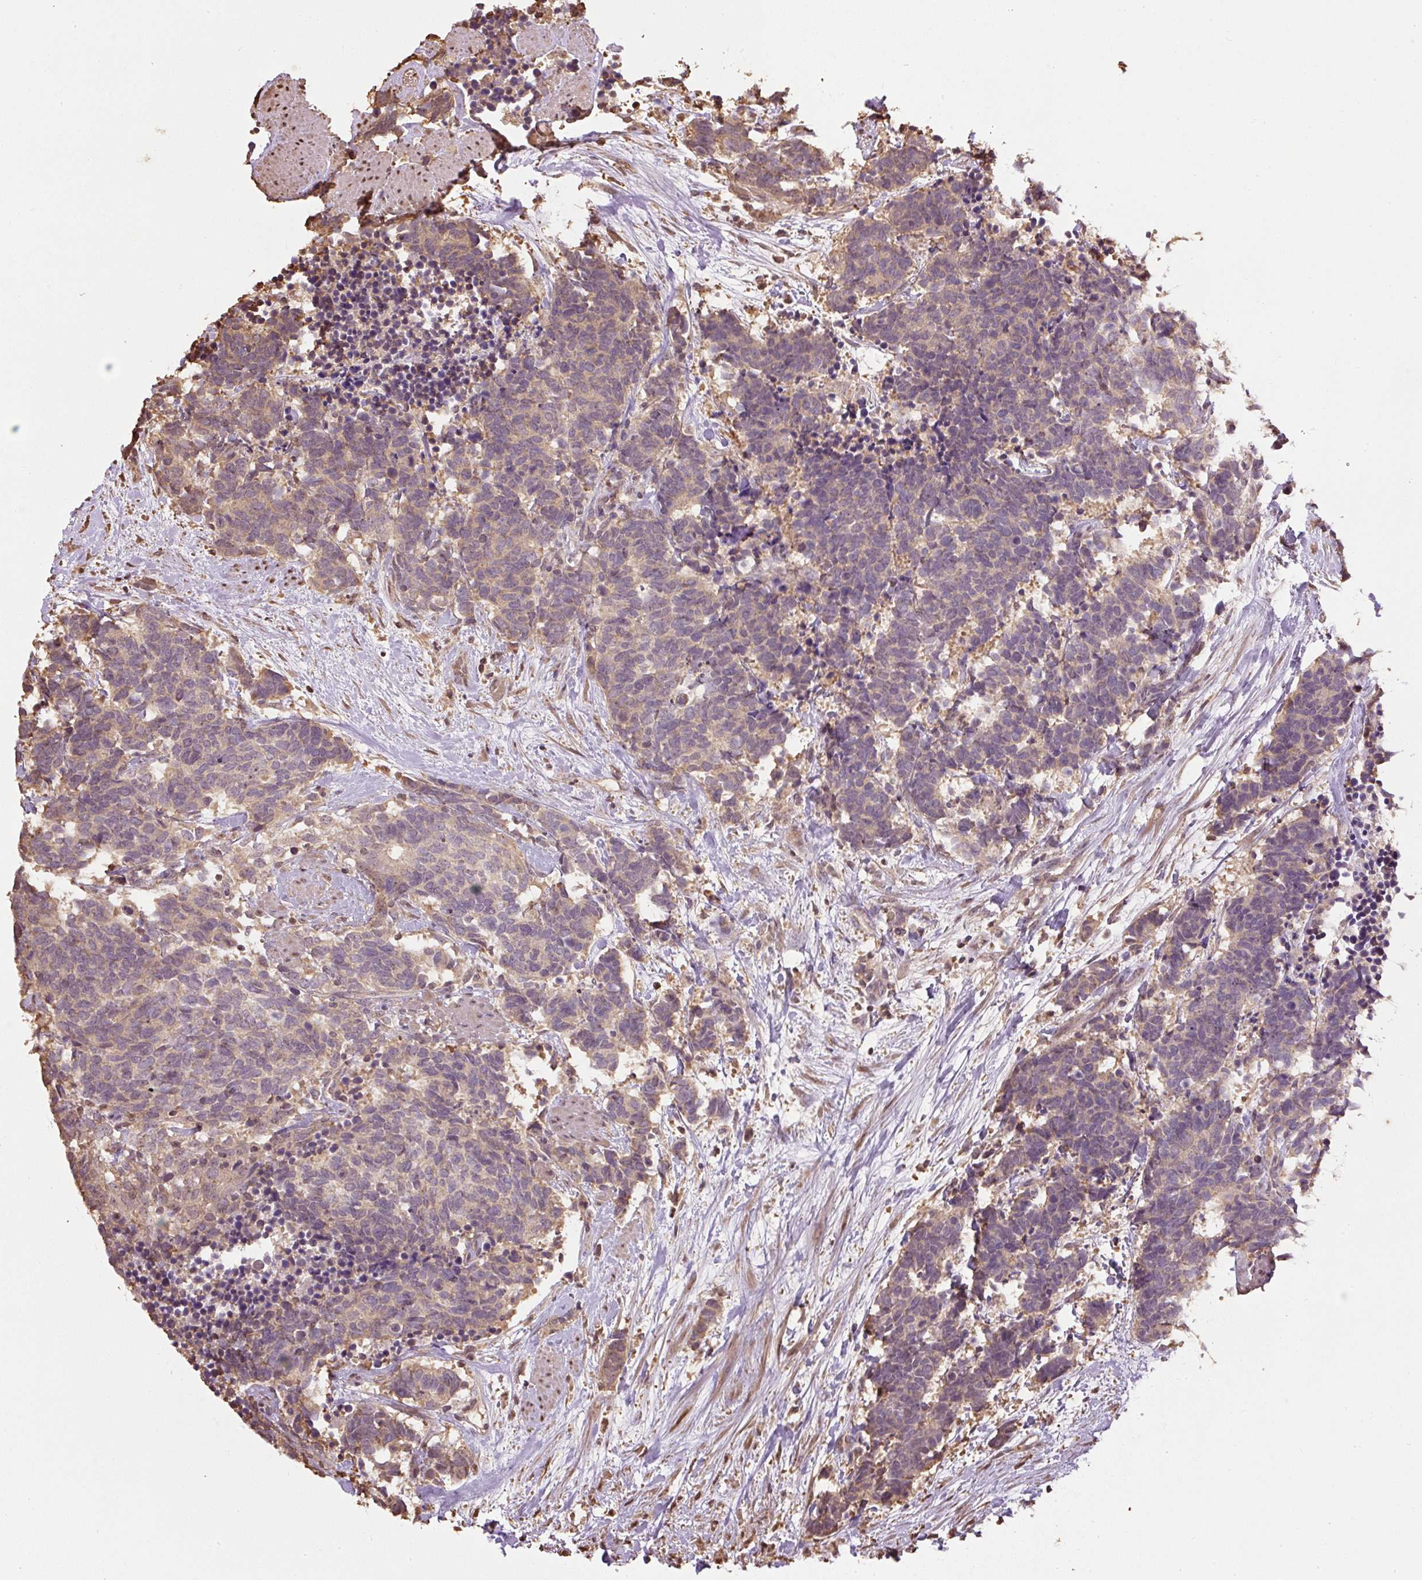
{"staining": {"intensity": "weak", "quantity": ">75%", "location": "cytoplasmic/membranous"}, "tissue": "carcinoid", "cell_type": "Tumor cells", "image_type": "cancer", "snomed": [{"axis": "morphology", "description": "Carcinoma, NOS"}, {"axis": "morphology", "description": "Carcinoid, malignant, NOS"}, {"axis": "topography", "description": "Prostate"}], "caption": "A brown stain labels weak cytoplasmic/membranous expression of a protein in carcinoid tumor cells.", "gene": "TMEM170B", "patient": {"sex": "male", "age": 57}}